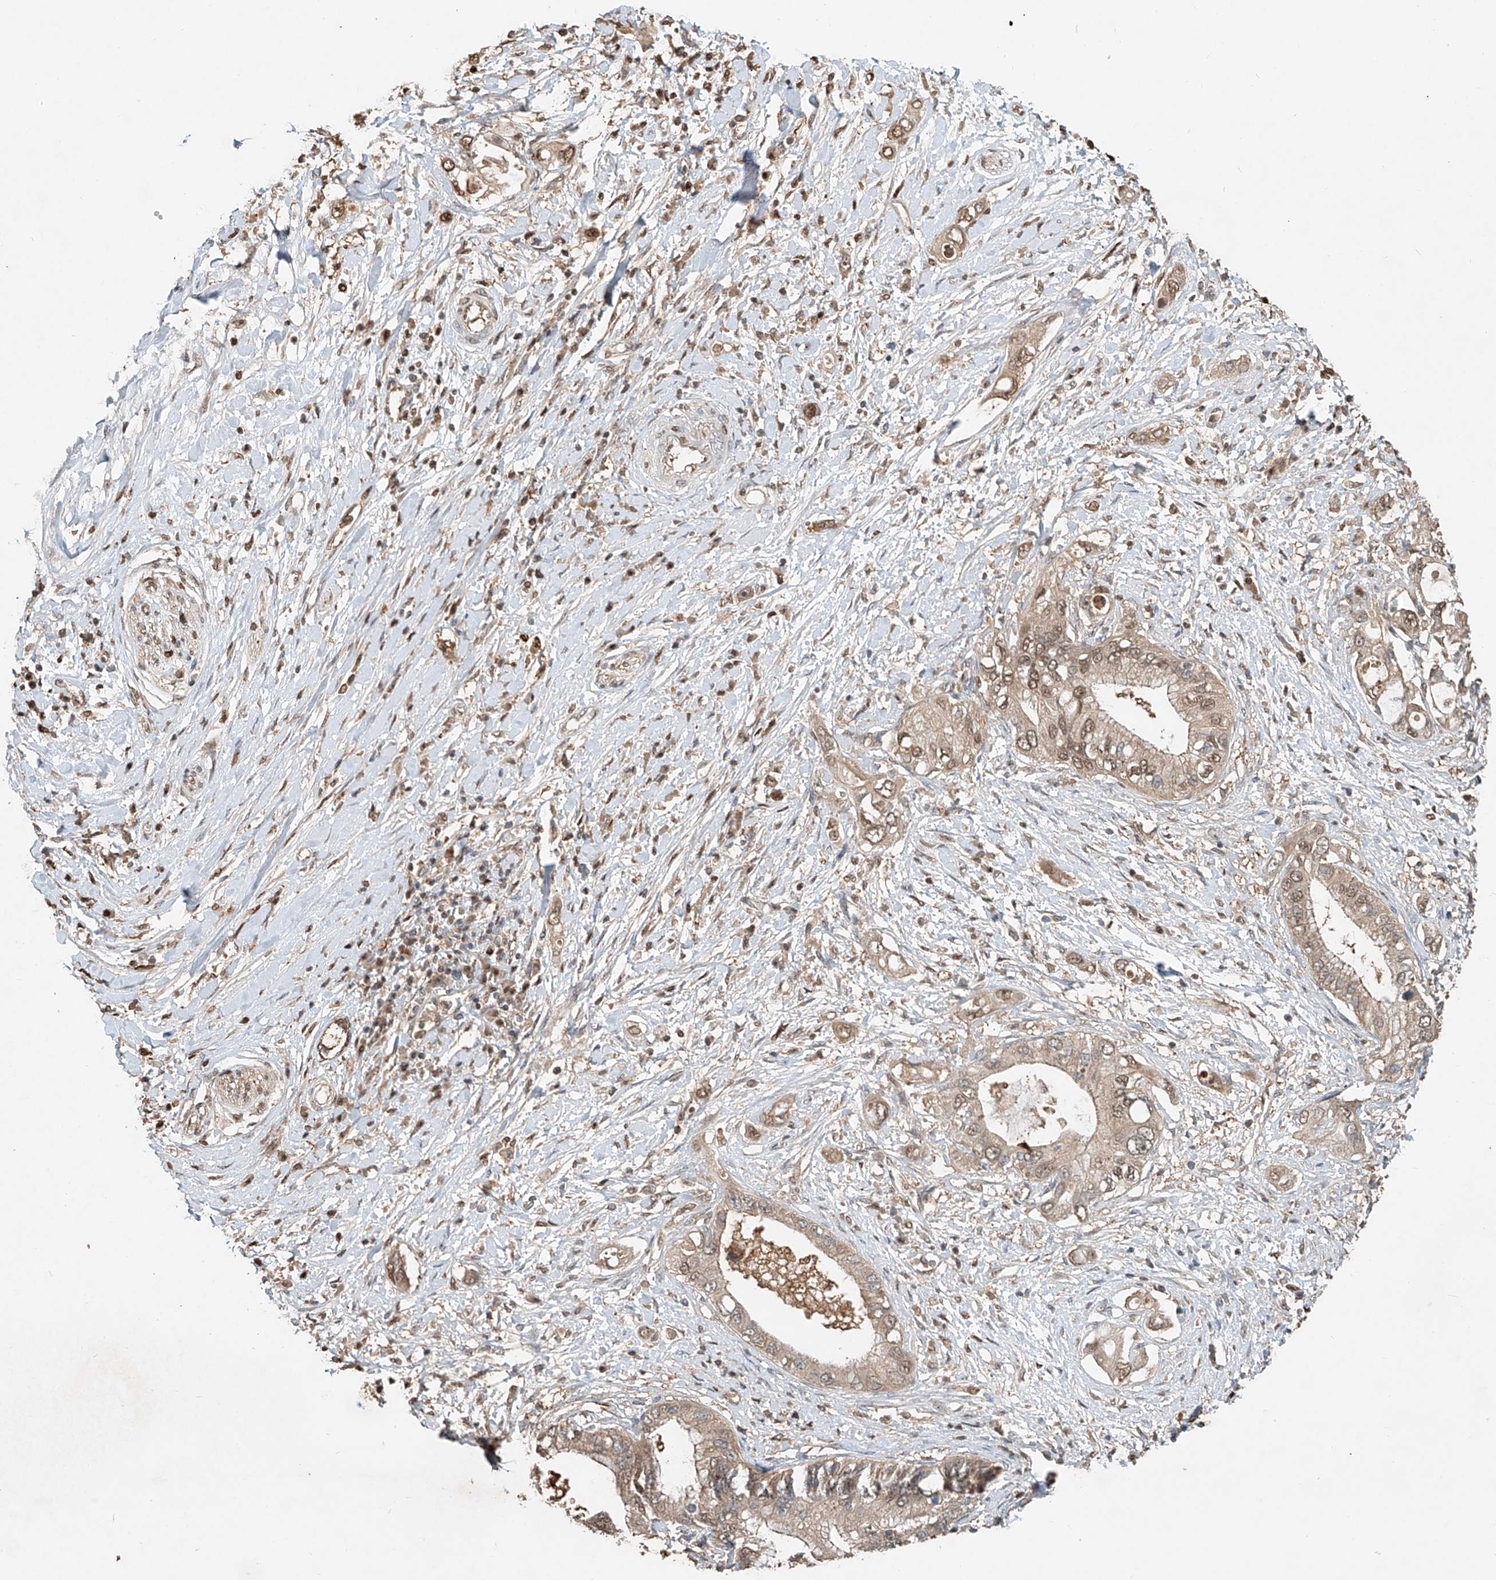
{"staining": {"intensity": "weak", "quantity": ">75%", "location": "cytoplasmic/membranous,nuclear"}, "tissue": "pancreatic cancer", "cell_type": "Tumor cells", "image_type": "cancer", "snomed": [{"axis": "morphology", "description": "Inflammation, NOS"}, {"axis": "morphology", "description": "Adenocarcinoma, NOS"}, {"axis": "topography", "description": "Pancreas"}], "caption": "Immunohistochemistry photomicrograph of adenocarcinoma (pancreatic) stained for a protein (brown), which reveals low levels of weak cytoplasmic/membranous and nuclear positivity in approximately >75% of tumor cells.", "gene": "RMND1", "patient": {"sex": "female", "age": 56}}